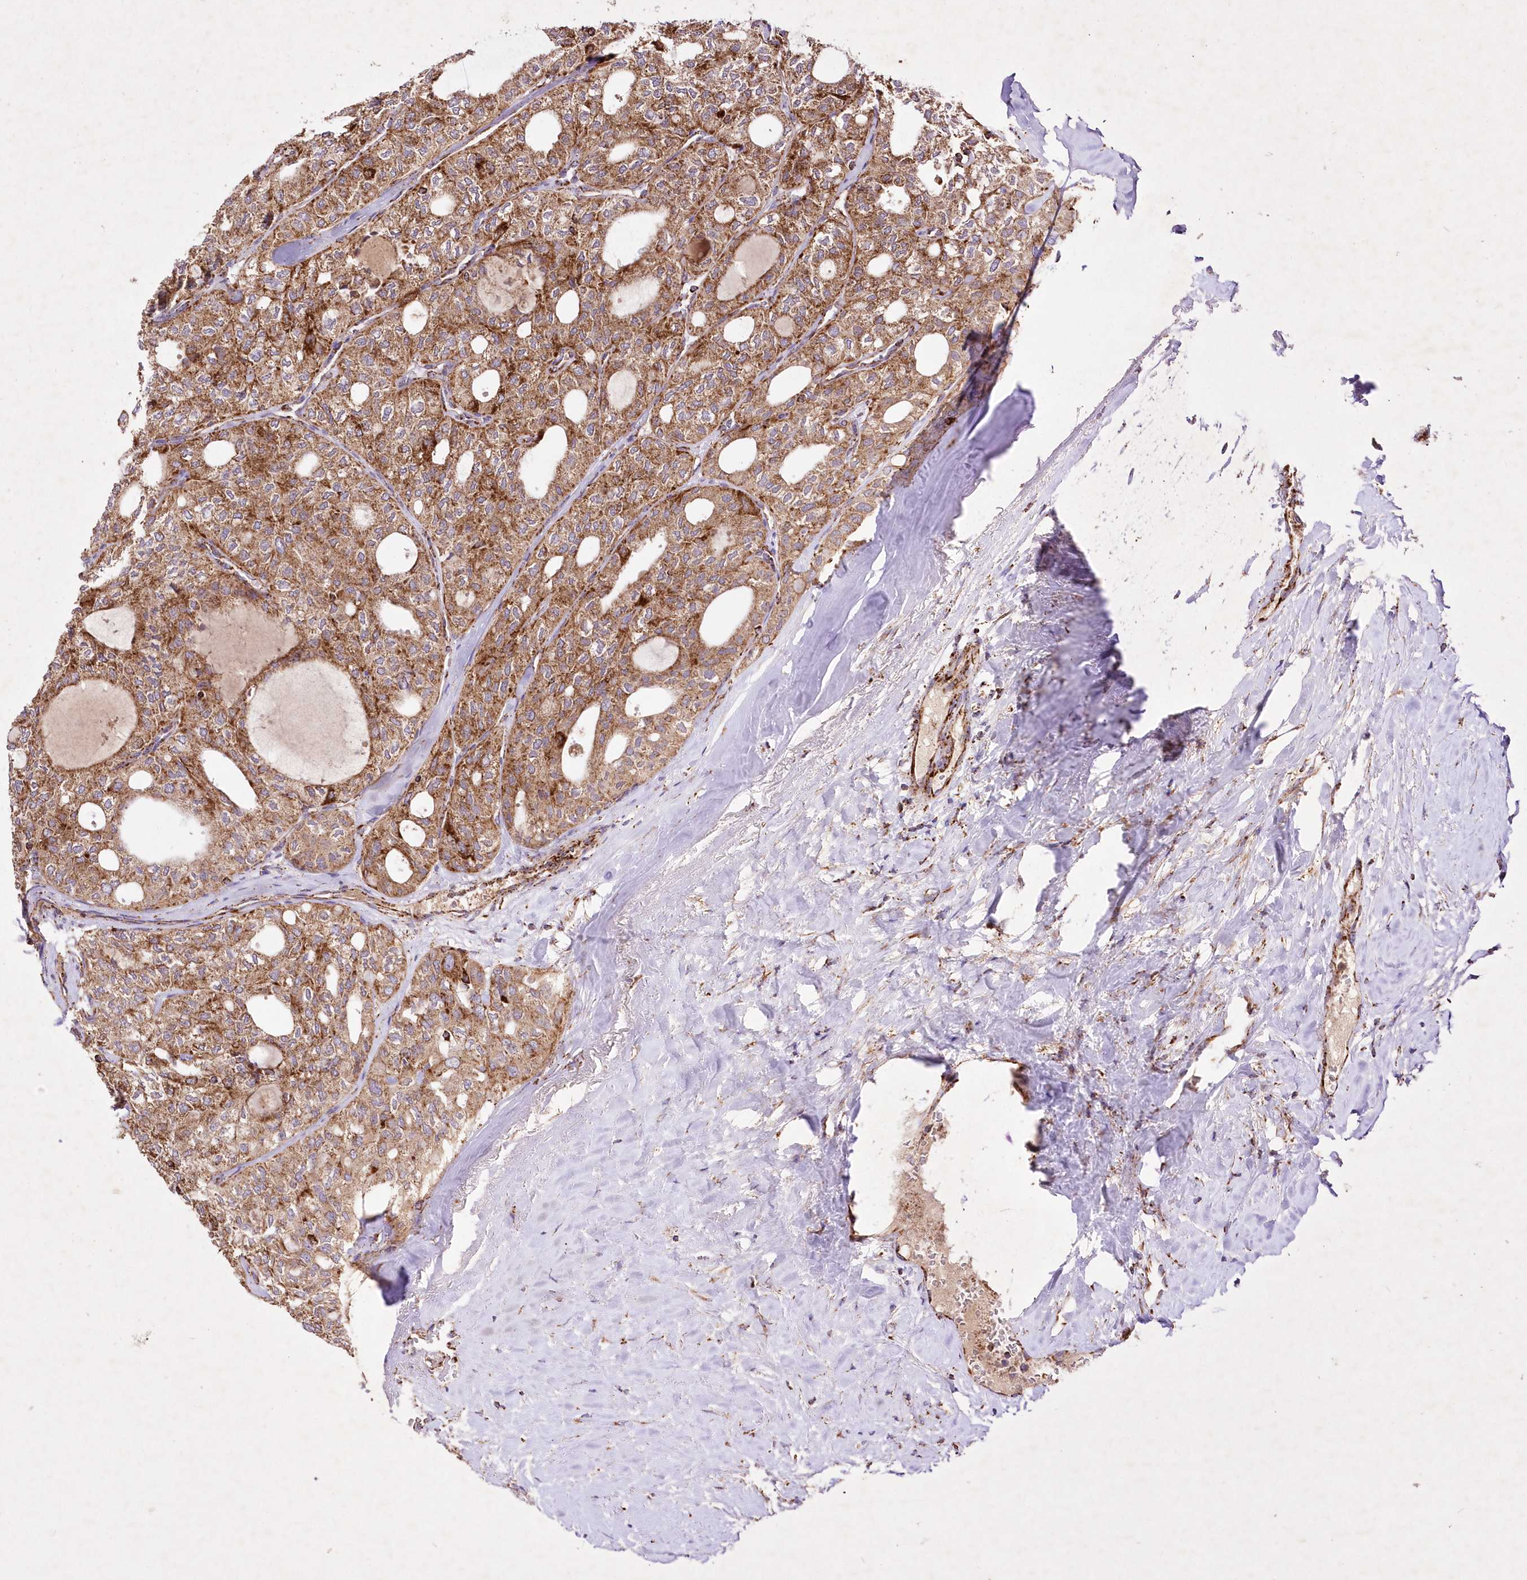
{"staining": {"intensity": "moderate", "quantity": ">75%", "location": "cytoplasmic/membranous"}, "tissue": "thyroid cancer", "cell_type": "Tumor cells", "image_type": "cancer", "snomed": [{"axis": "morphology", "description": "Follicular adenoma carcinoma, NOS"}, {"axis": "topography", "description": "Thyroid gland"}], "caption": "Immunohistochemical staining of thyroid cancer (follicular adenoma carcinoma) shows medium levels of moderate cytoplasmic/membranous protein expression in approximately >75% of tumor cells. Nuclei are stained in blue.", "gene": "ASNSD1", "patient": {"sex": "male", "age": 75}}